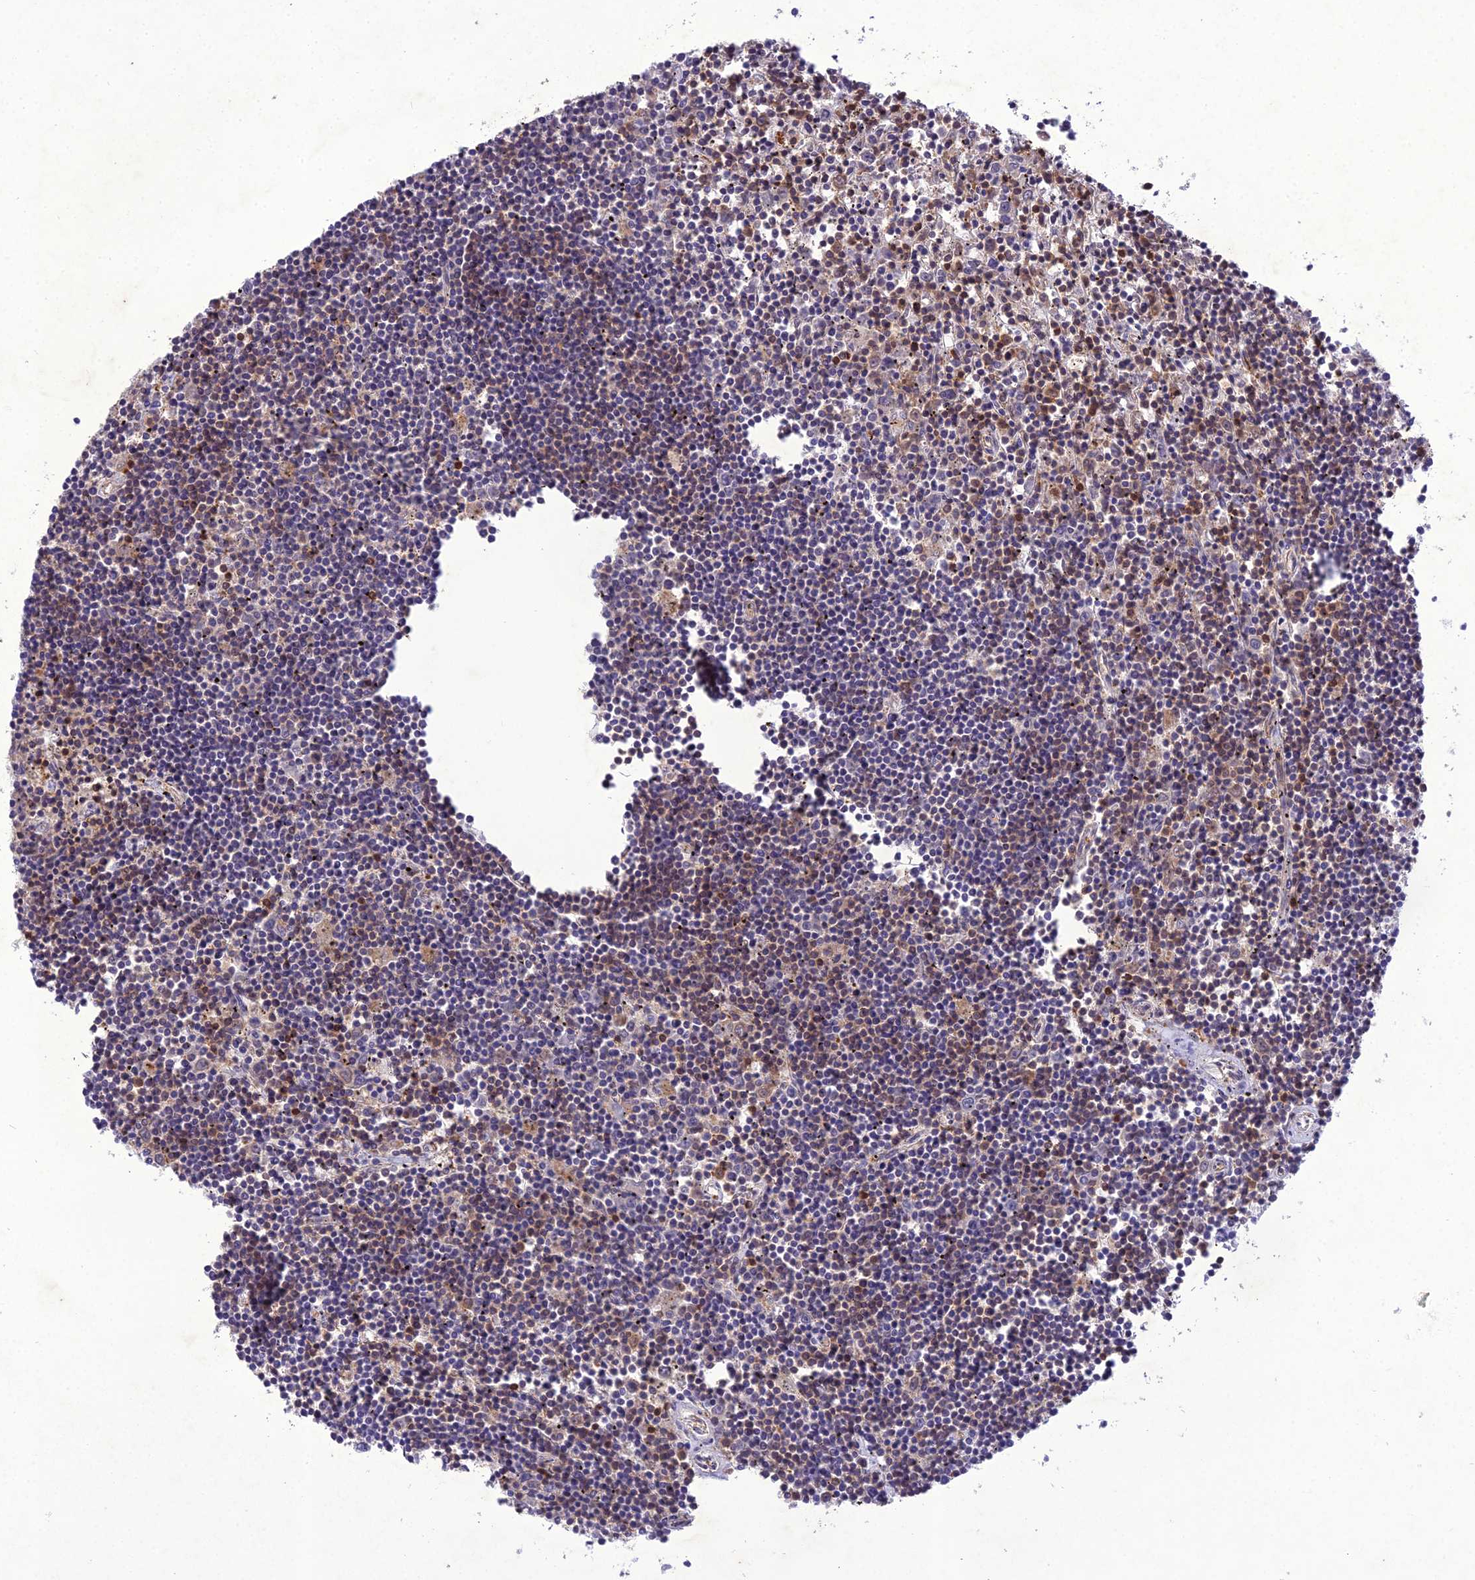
{"staining": {"intensity": "moderate", "quantity": "<25%", "location": "nuclear"}, "tissue": "lymphoma", "cell_type": "Tumor cells", "image_type": "cancer", "snomed": [{"axis": "morphology", "description": "Malignant lymphoma, non-Hodgkin's type, Low grade"}, {"axis": "topography", "description": "Spleen"}], "caption": "IHC photomicrograph of neoplastic tissue: lymphoma stained using IHC exhibits low levels of moderate protein expression localized specifically in the nuclear of tumor cells, appearing as a nuclear brown color.", "gene": "GDF6", "patient": {"sex": "male", "age": 76}}